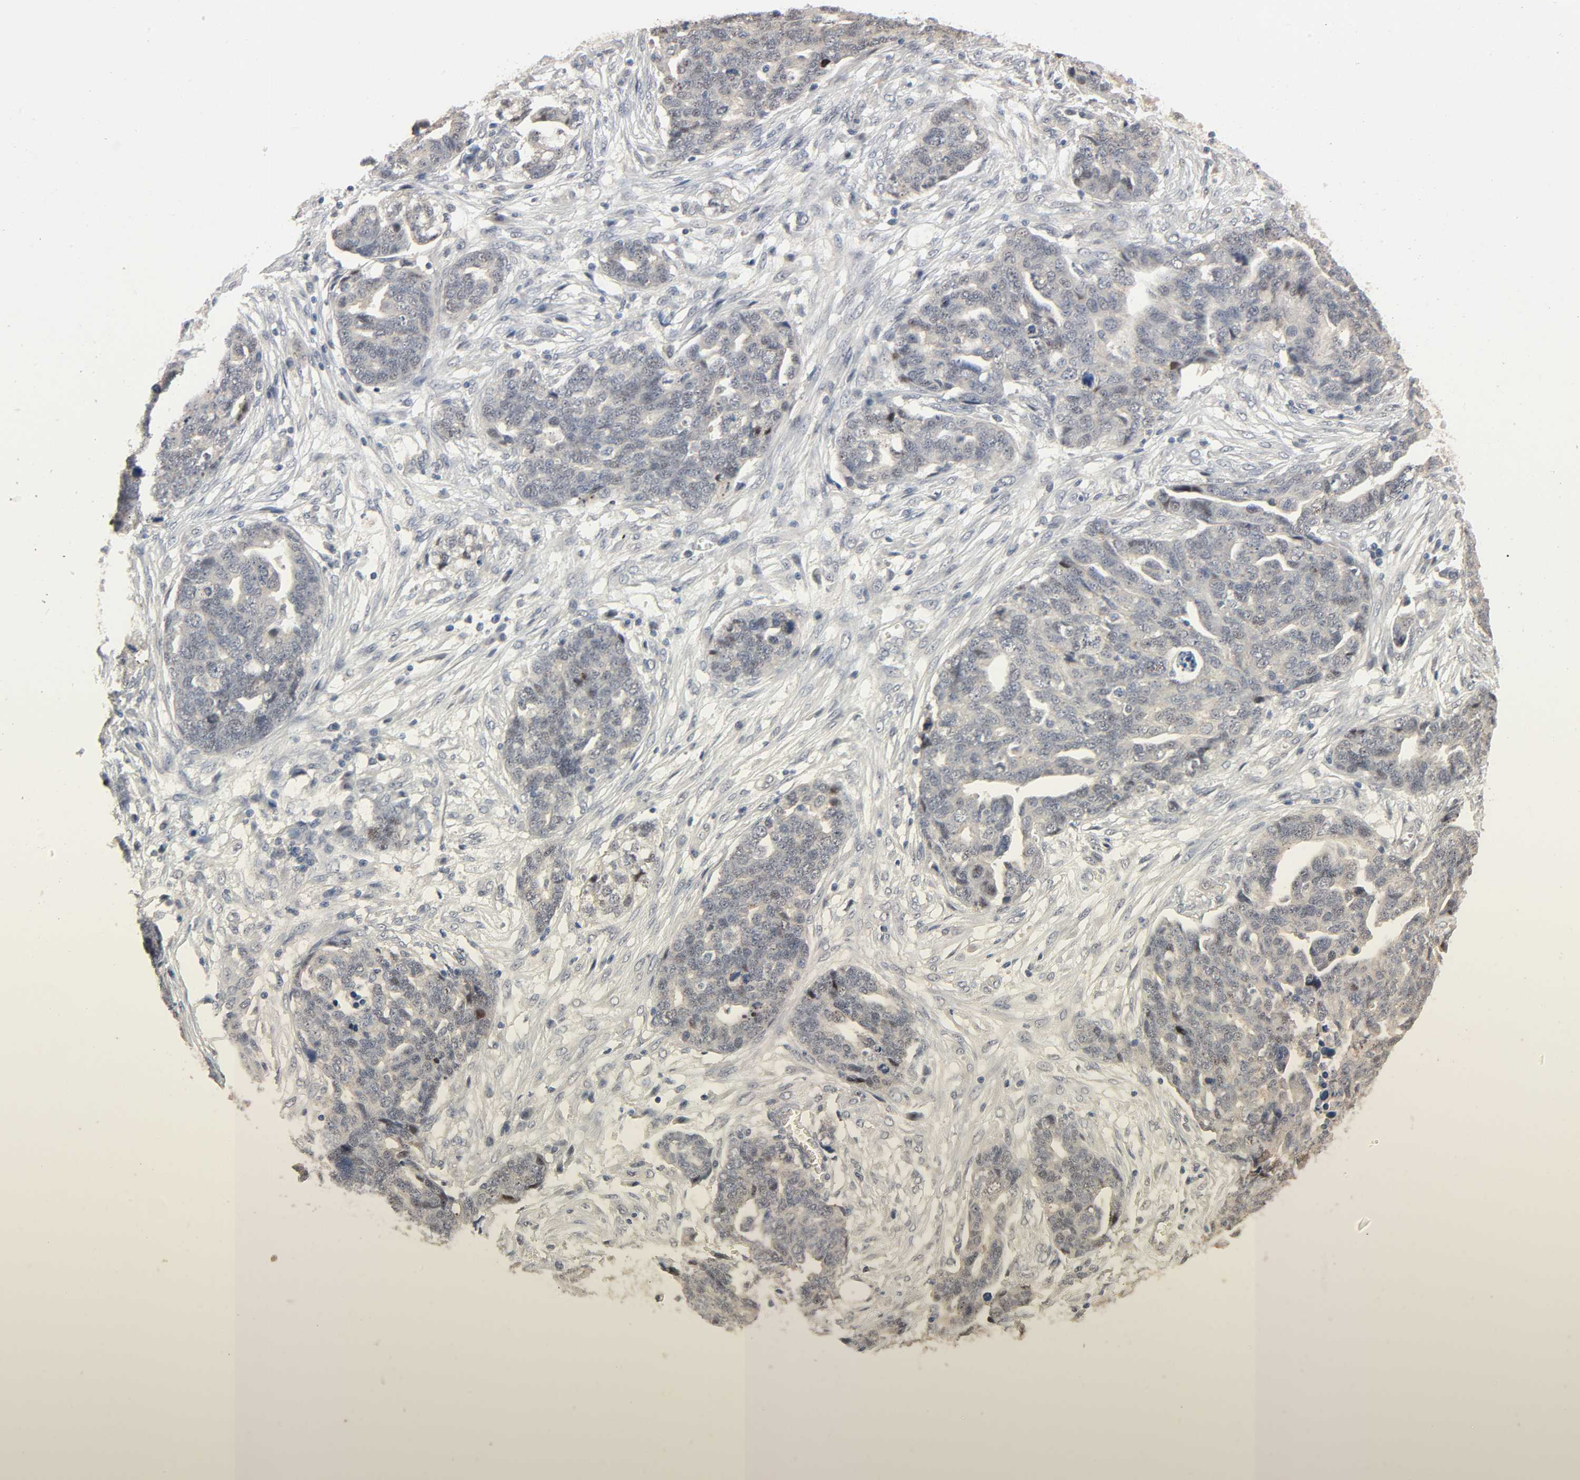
{"staining": {"intensity": "negative", "quantity": "none", "location": "none"}, "tissue": "ovarian cancer", "cell_type": "Tumor cells", "image_type": "cancer", "snomed": [{"axis": "morphology", "description": "Normal tissue, NOS"}, {"axis": "morphology", "description": "Cystadenocarcinoma, serous, NOS"}, {"axis": "topography", "description": "Fallopian tube"}, {"axis": "topography", "description": "Ovary"}], "caption": "Protein analysis of ovarian cancer shows no significant staining in tumor cells.", "gene": "MAGEA8", "patient": {"sex": "female", "age": 56}}